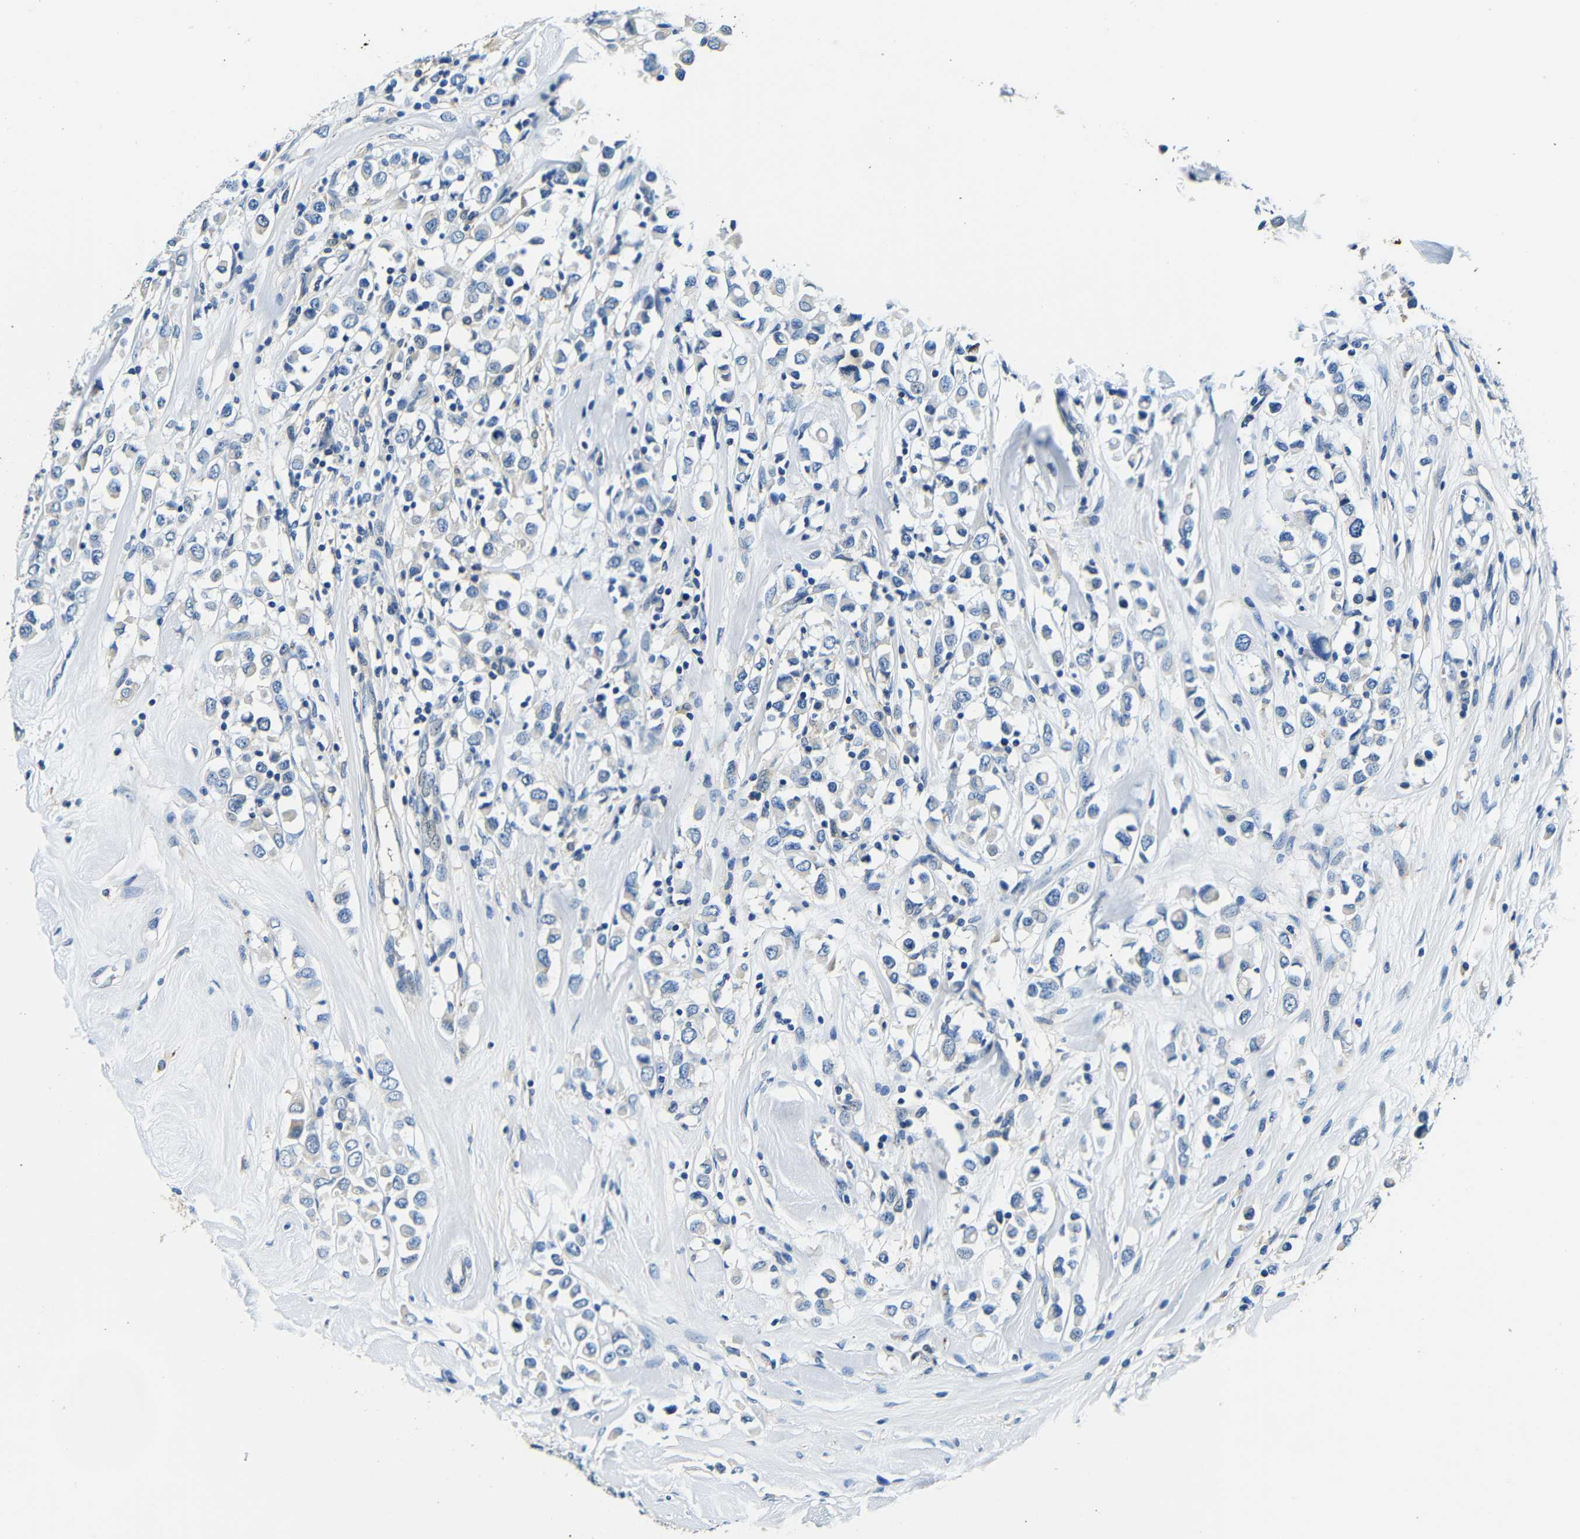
{"staining": {"intensity": "negative", "quantity": "none", "location": "none"}, "tissue": "breast cancer", "cell_type": "Tumor cells", "image_type": "cancer", "snomed": [{"axis": "morphology", "description": "Duct carcinoma"}, {"axis": "topography", "description": "Breast"}], "caption": "Human breast cancer (intraductal carcinoma) stained for a protein using immunohistochemistry (IHC) demonstrates no staining in tumor cells.", "gene": "FMO5", "patient": {"sex": "female", "age": 61}}